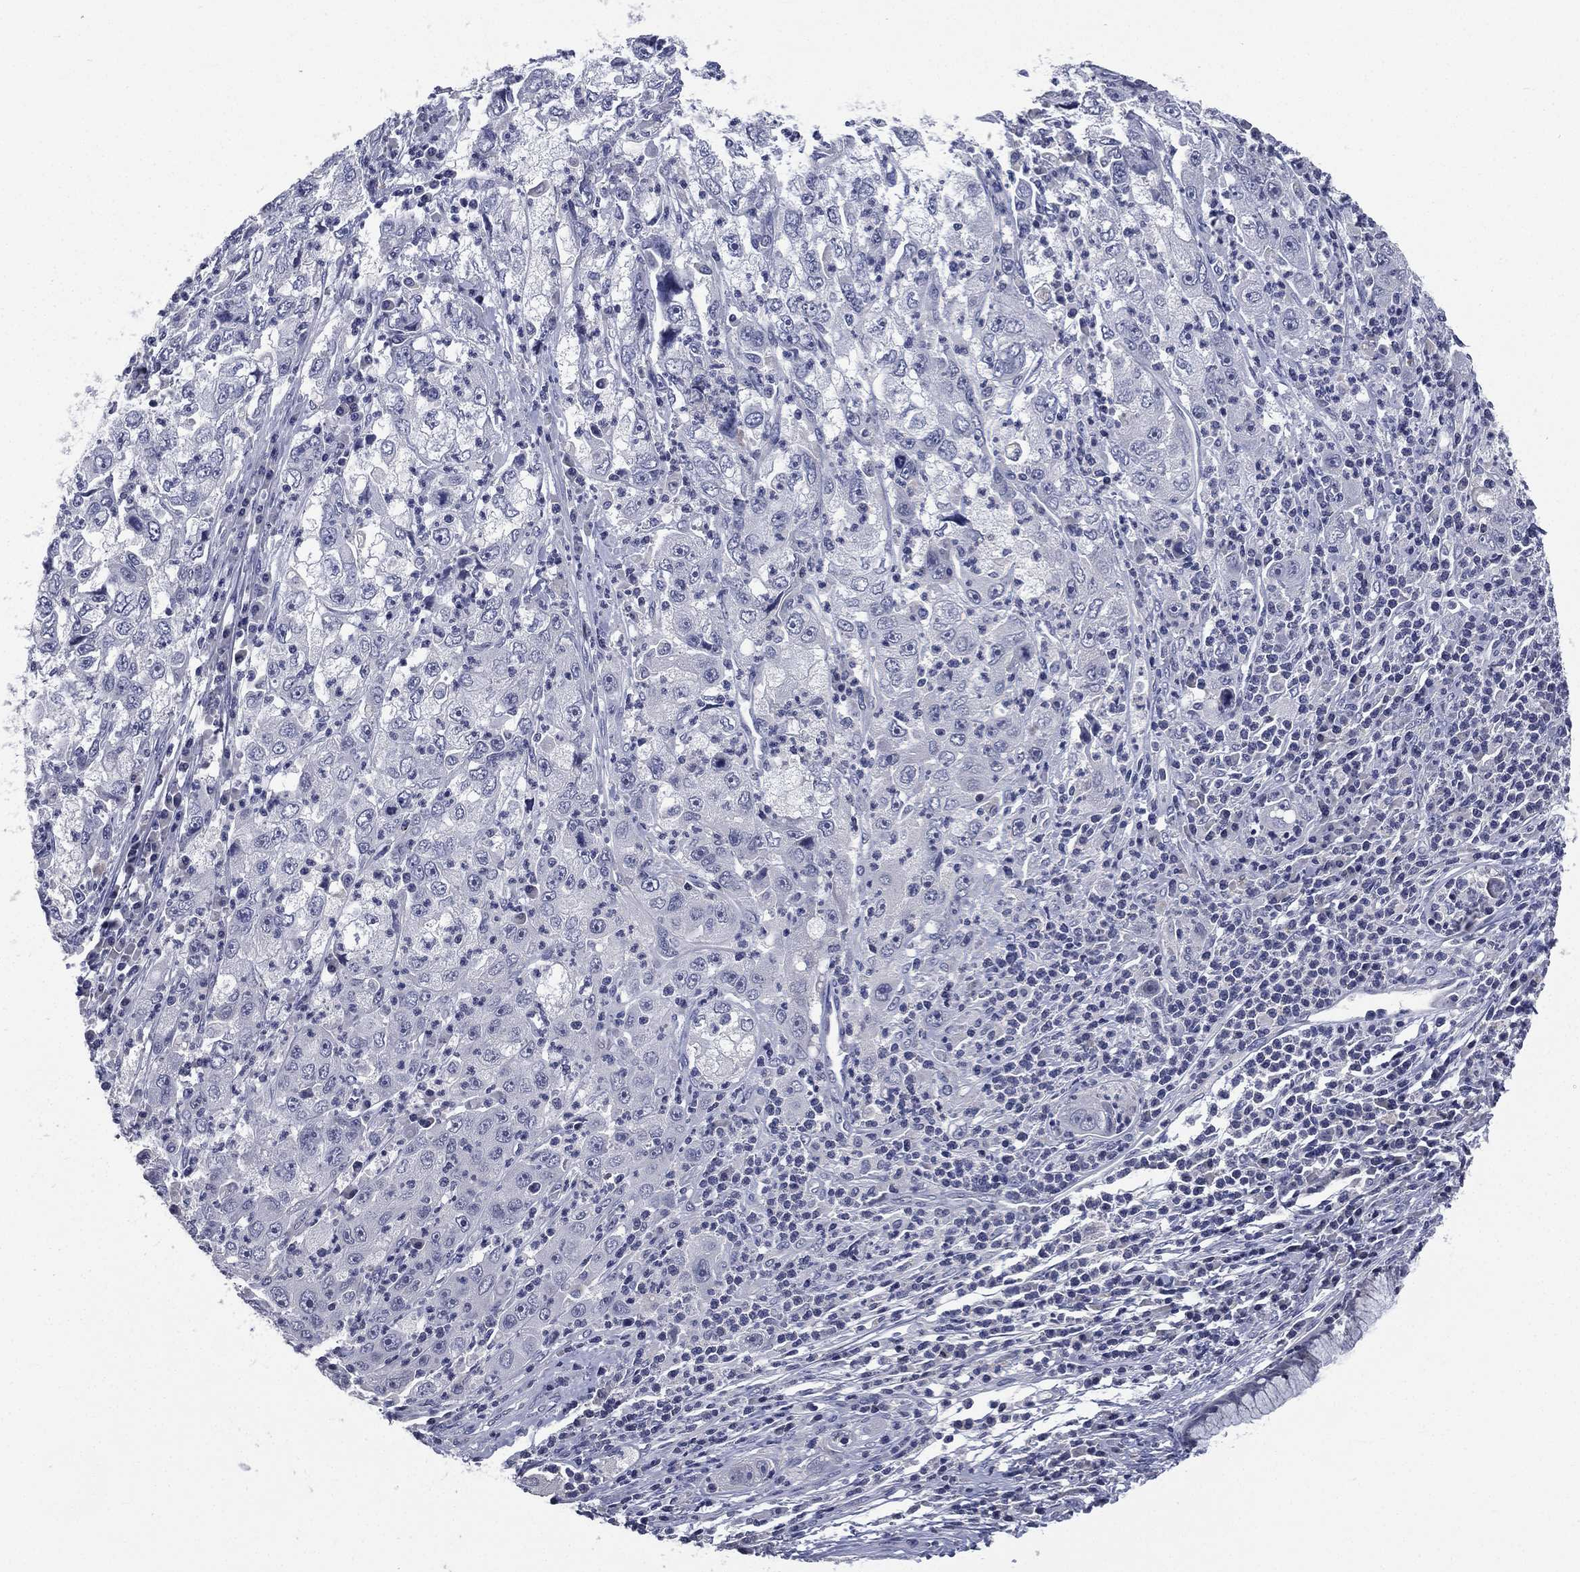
{"staining": {"intensity": "negative", "quantity": "none", "location": "none"}, "tissue": "cervical cancer", "cell_type": "Tumor cells", "image_type": "cancer", "snomed": [{"axis": "morphology", "description": "Squamous cell carcinoma, NOS"}, {"axis": "topography", "description": "Cervix"}], "caption": "There is no significant expression in tumor cells of cervical cancer. (Immunohistochemistry, brightfield microscopy, high magnification).", "gene": "IFT27", "patient": {"sex": "female", "age": 36}}